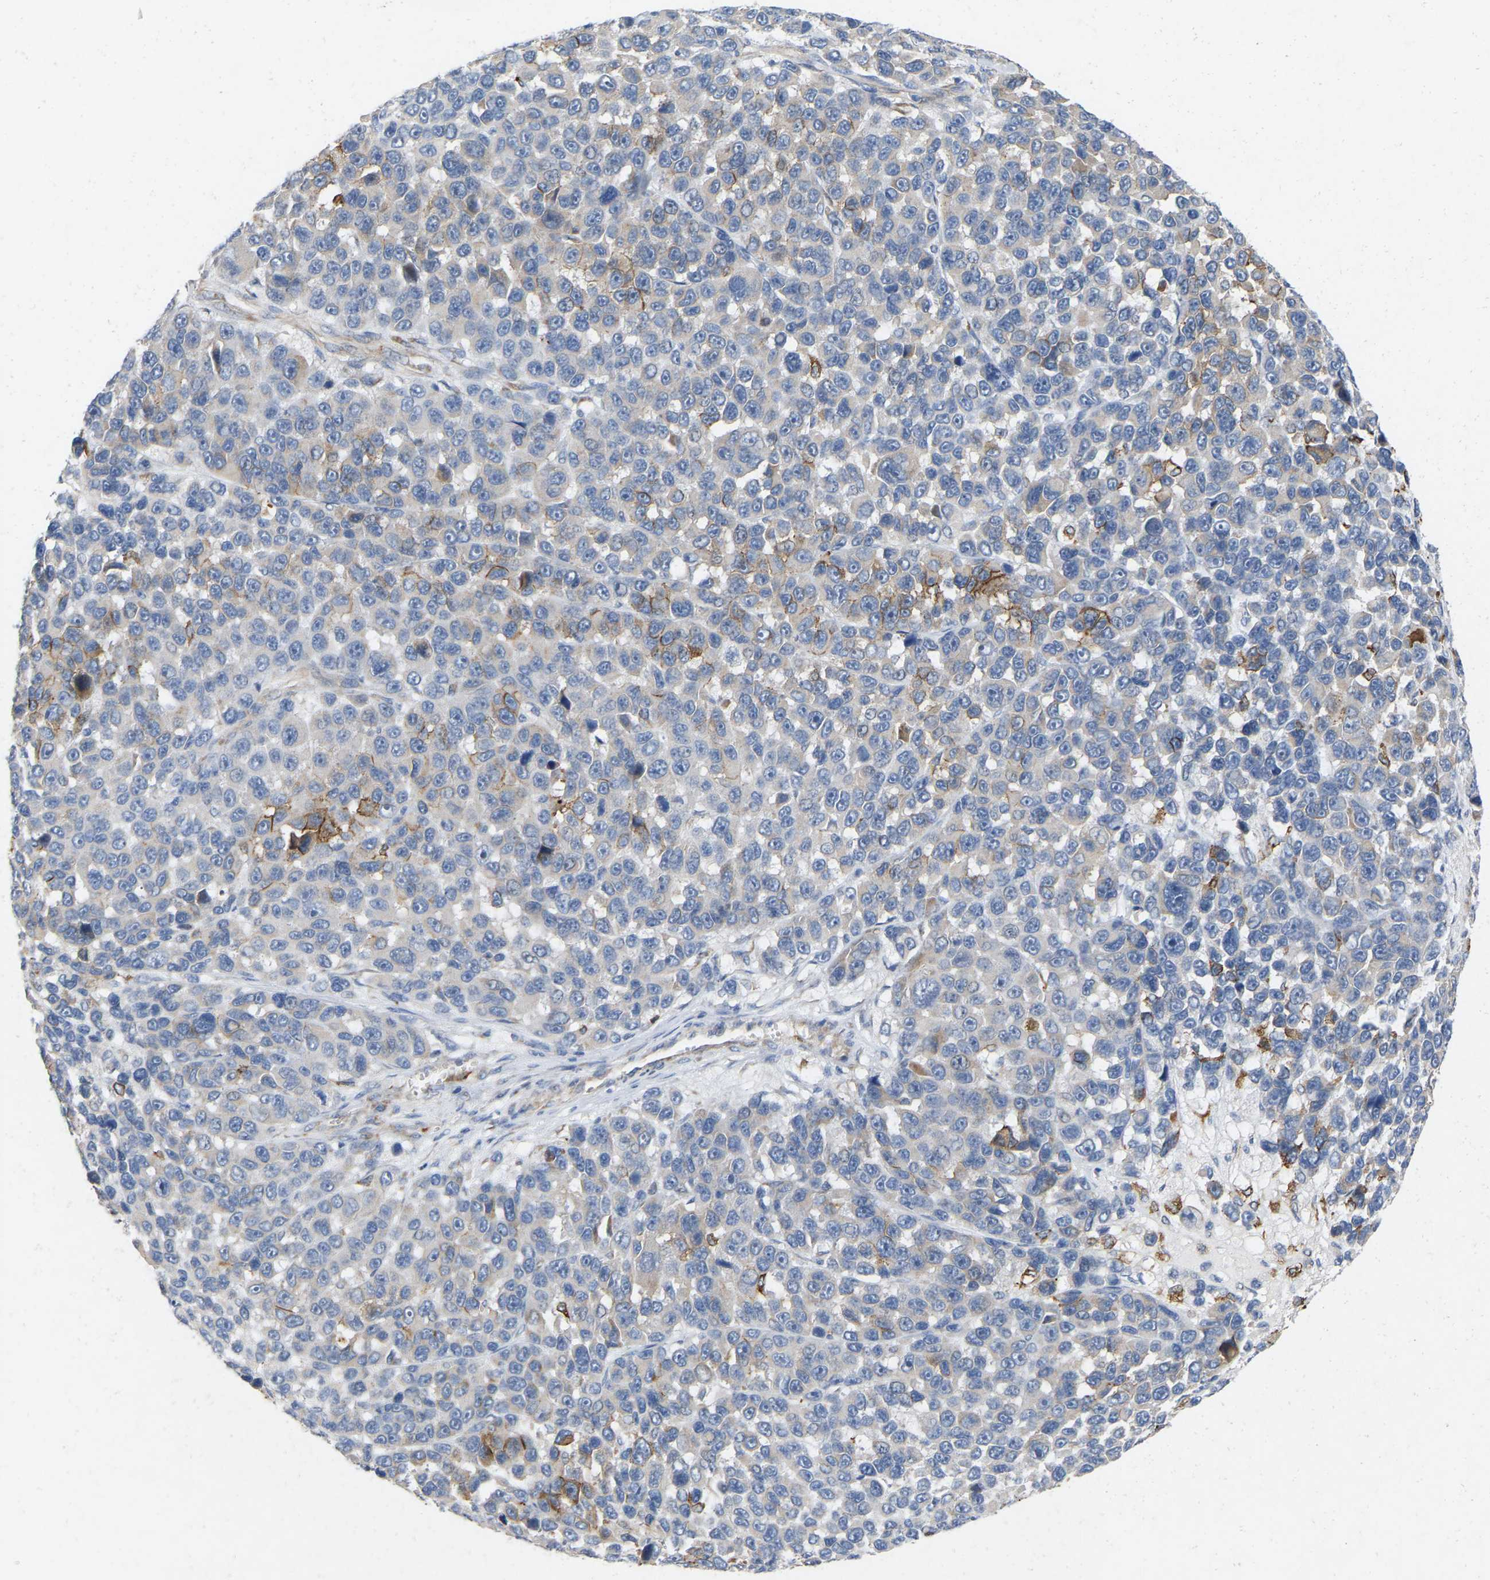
{"staining": {"intensity": "negative", "quantity": "none", "location": "none"}, "tissue": "melanoma", "cell_type": "Tumor cells", "image_type": "cancer", "snomed": [{"axis": "morphology", "description": "Malignant melanoma, NOS"}, {"axis": "topography", "description": "Skin"}], "caption": "This is a histopathology image of IHC staining of malignant melanoma, which shows no positivity in tumor cells.", "gene": "RHEB", "patient": {"sex": "male", "age": 53}}